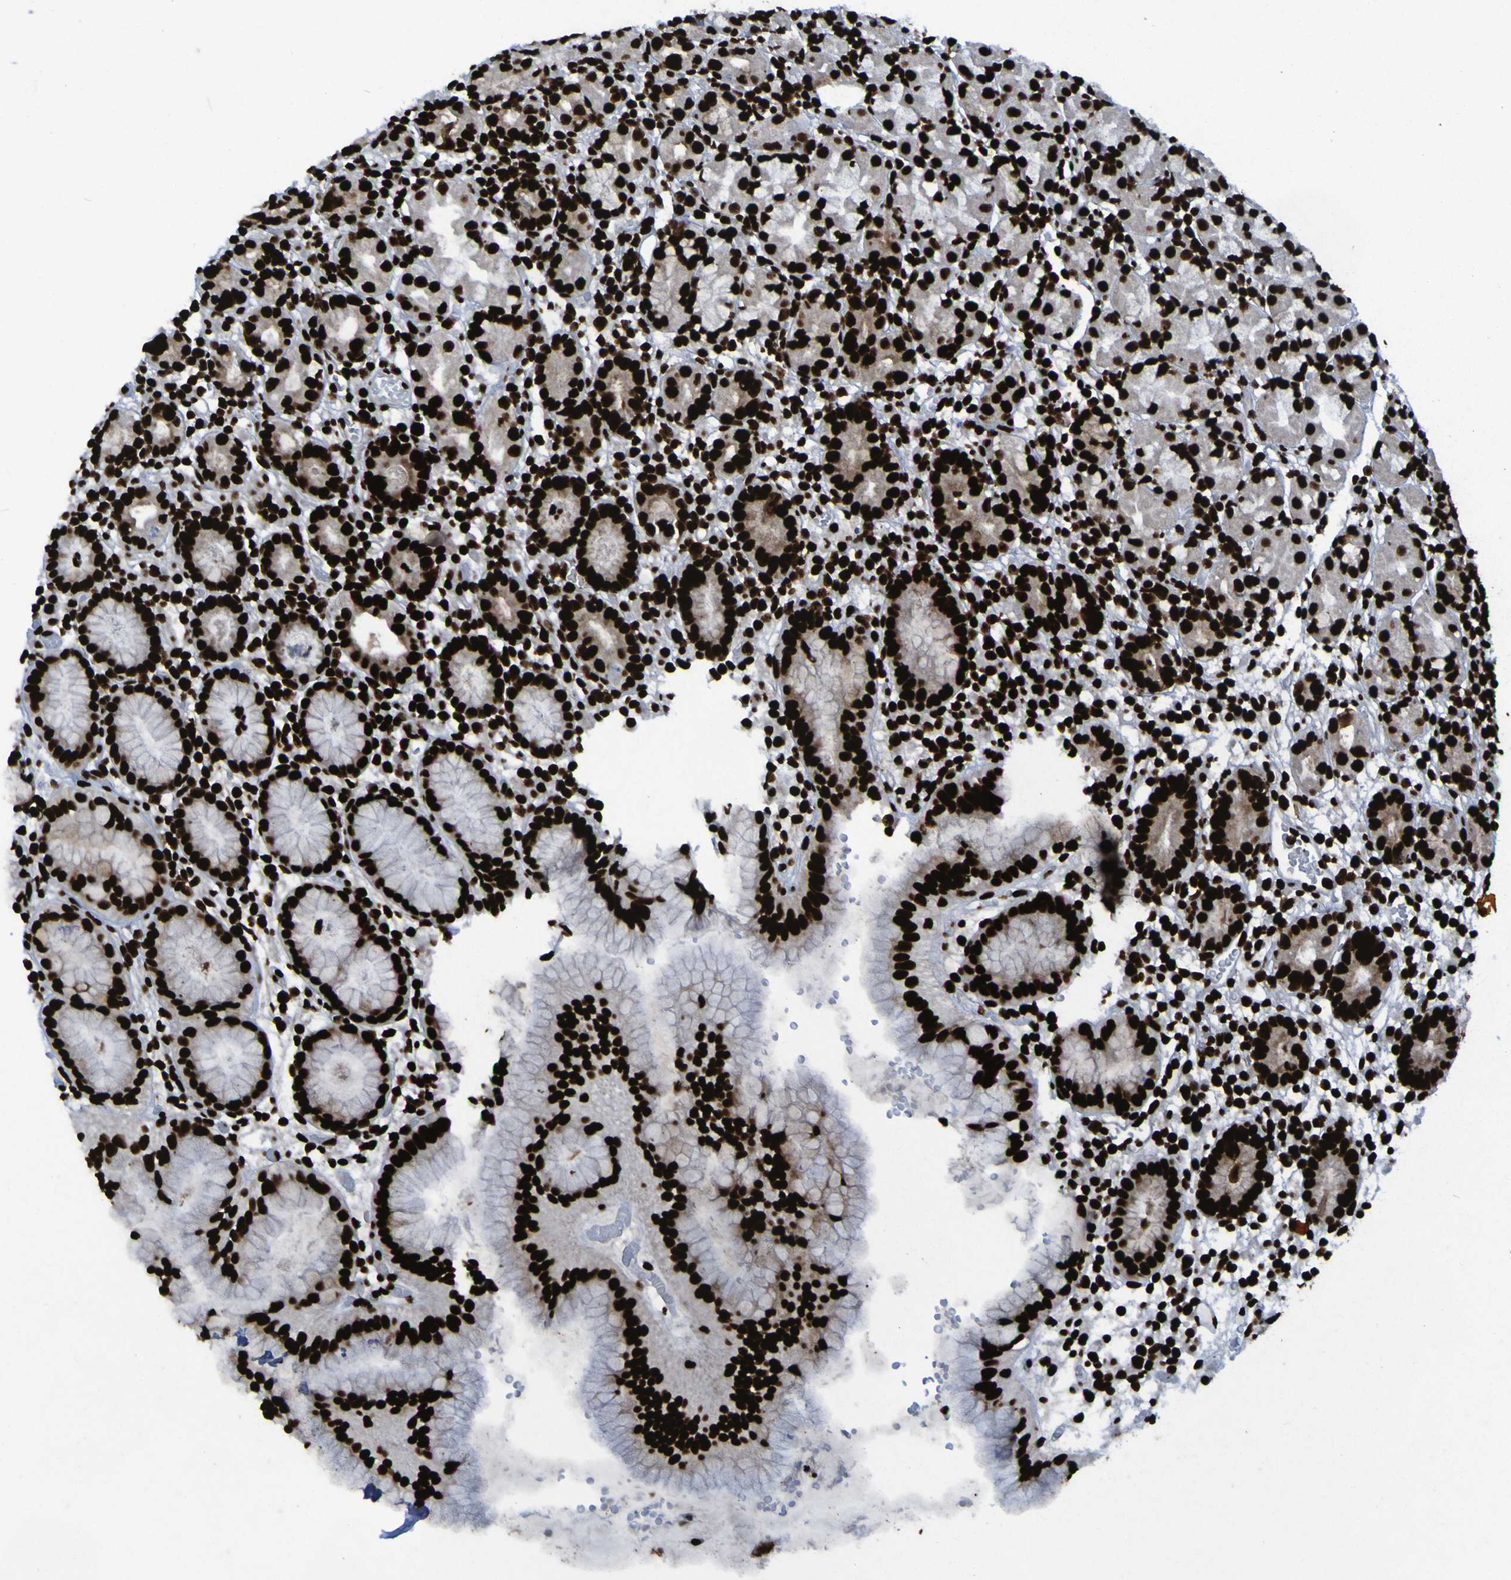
{"staining": {"intensity": "strong", "quantity": ">75%", "location": "nuclear"}, "tissue": "stomach", "cell_type": "Glandular cells", "image_type": "normal", "snomed": [{"axis": "morphology", "description": "Normal tissue, NOS"}, {"axis": "topography", "description": "Stomach"}, {"axis": "topography", "description": "Stomach, lower"}], "caption": "This image displays IHC staining of normal stomach, with high strong nuclear staining in approximately >75% of glandular cells.", "gene": "NPM1", "patient": {"sex": "female", "age": 75}}